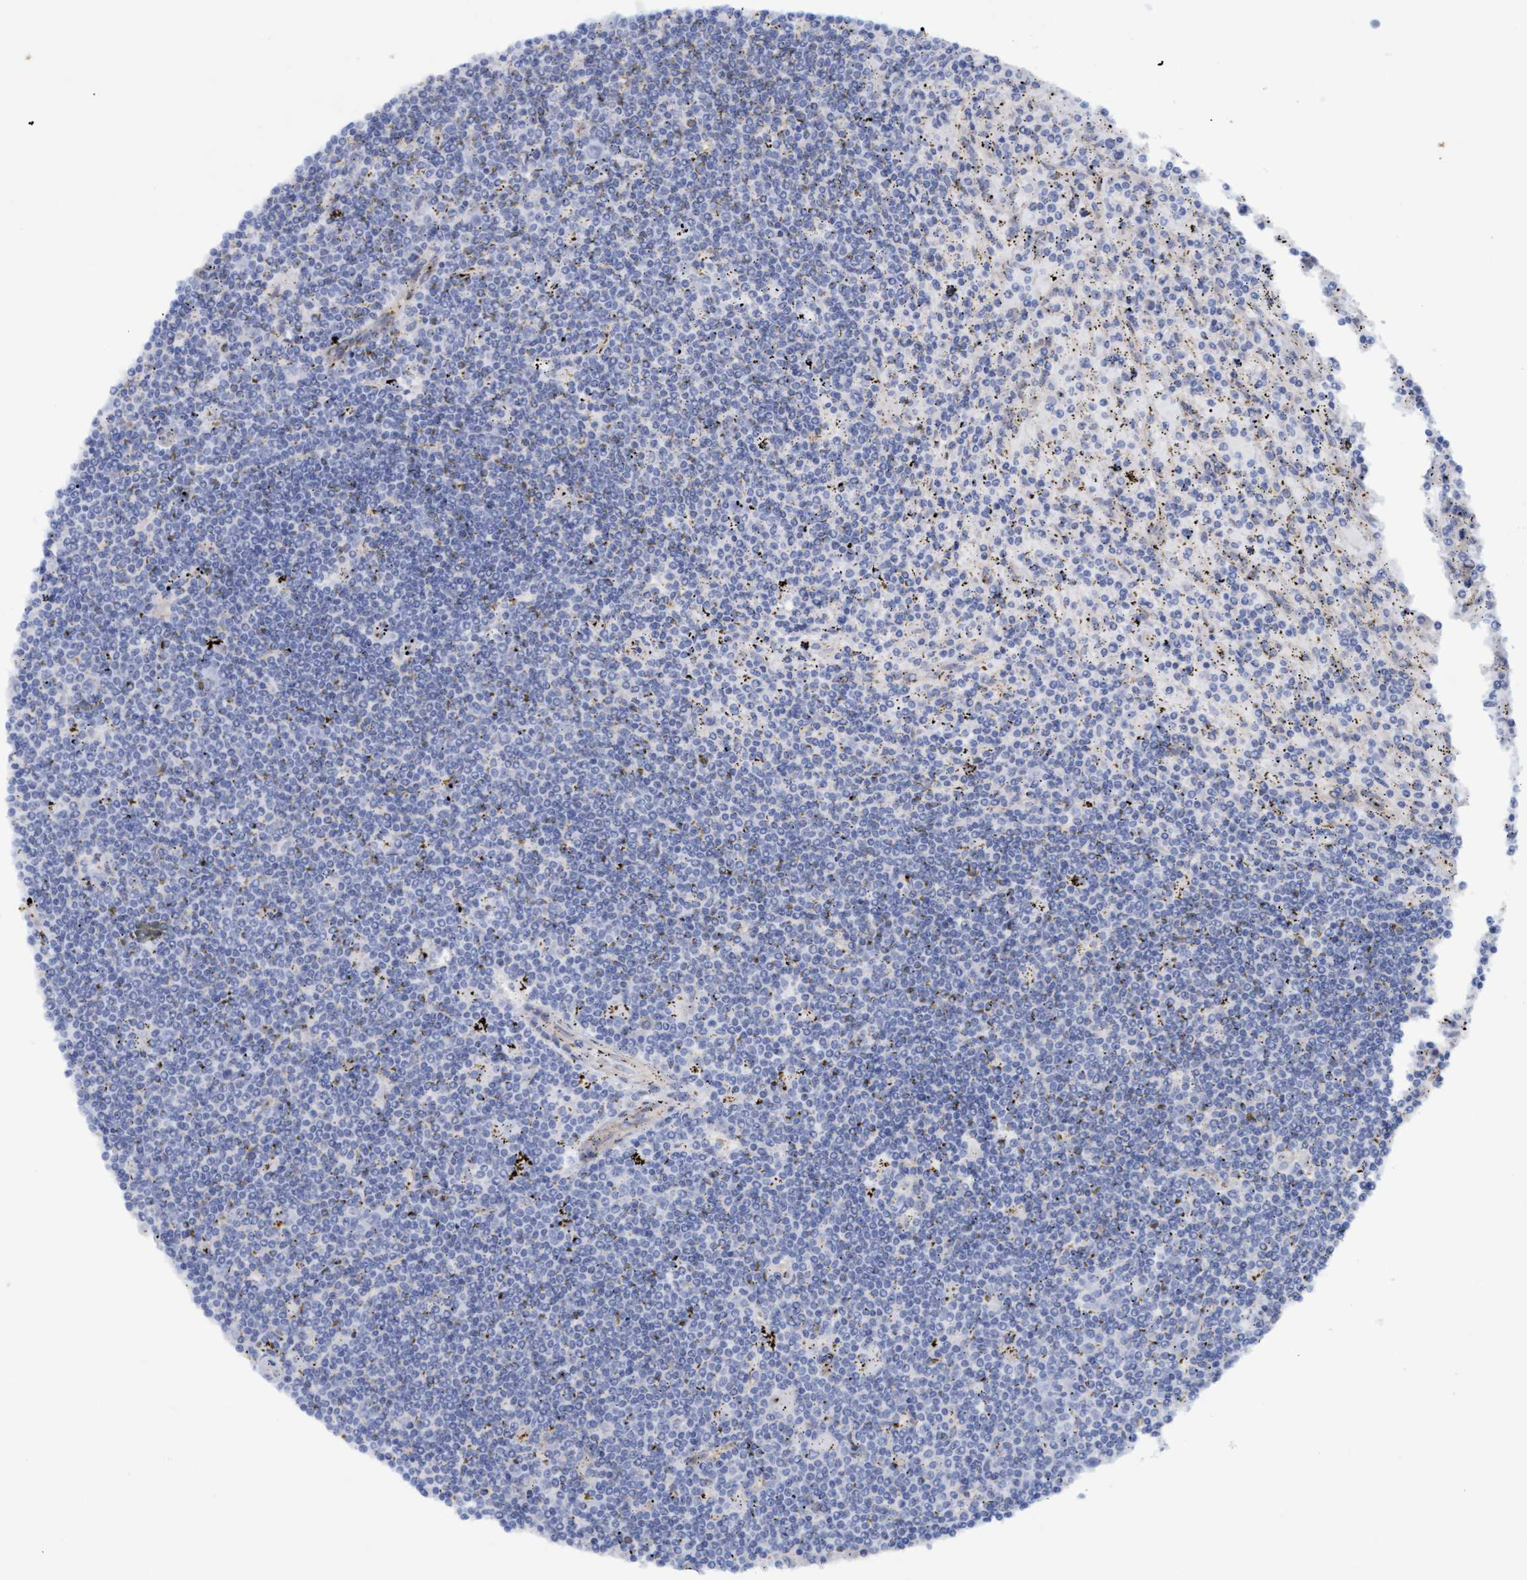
{"staining": {"intensity": "negative", "quantity": "none", "location": "none"}, "tissue": "lymphoma", "cell_type": "Tumor cells", "image_type": "cancer", "snomed": [{"axis": "morphology", "description": "Malignant lymphoma, non-Hodgkin's type, Low grade"}, {"axis": "topography", "description": "Spleen"}], "caption": "Protein analysis of malignant lymphoma, non-Hodgkin's type (low-grade) reveals no significant positivity in tumor cells.", "gene": "STXBP1", "patient": {"sex": "male", "age": 76}}